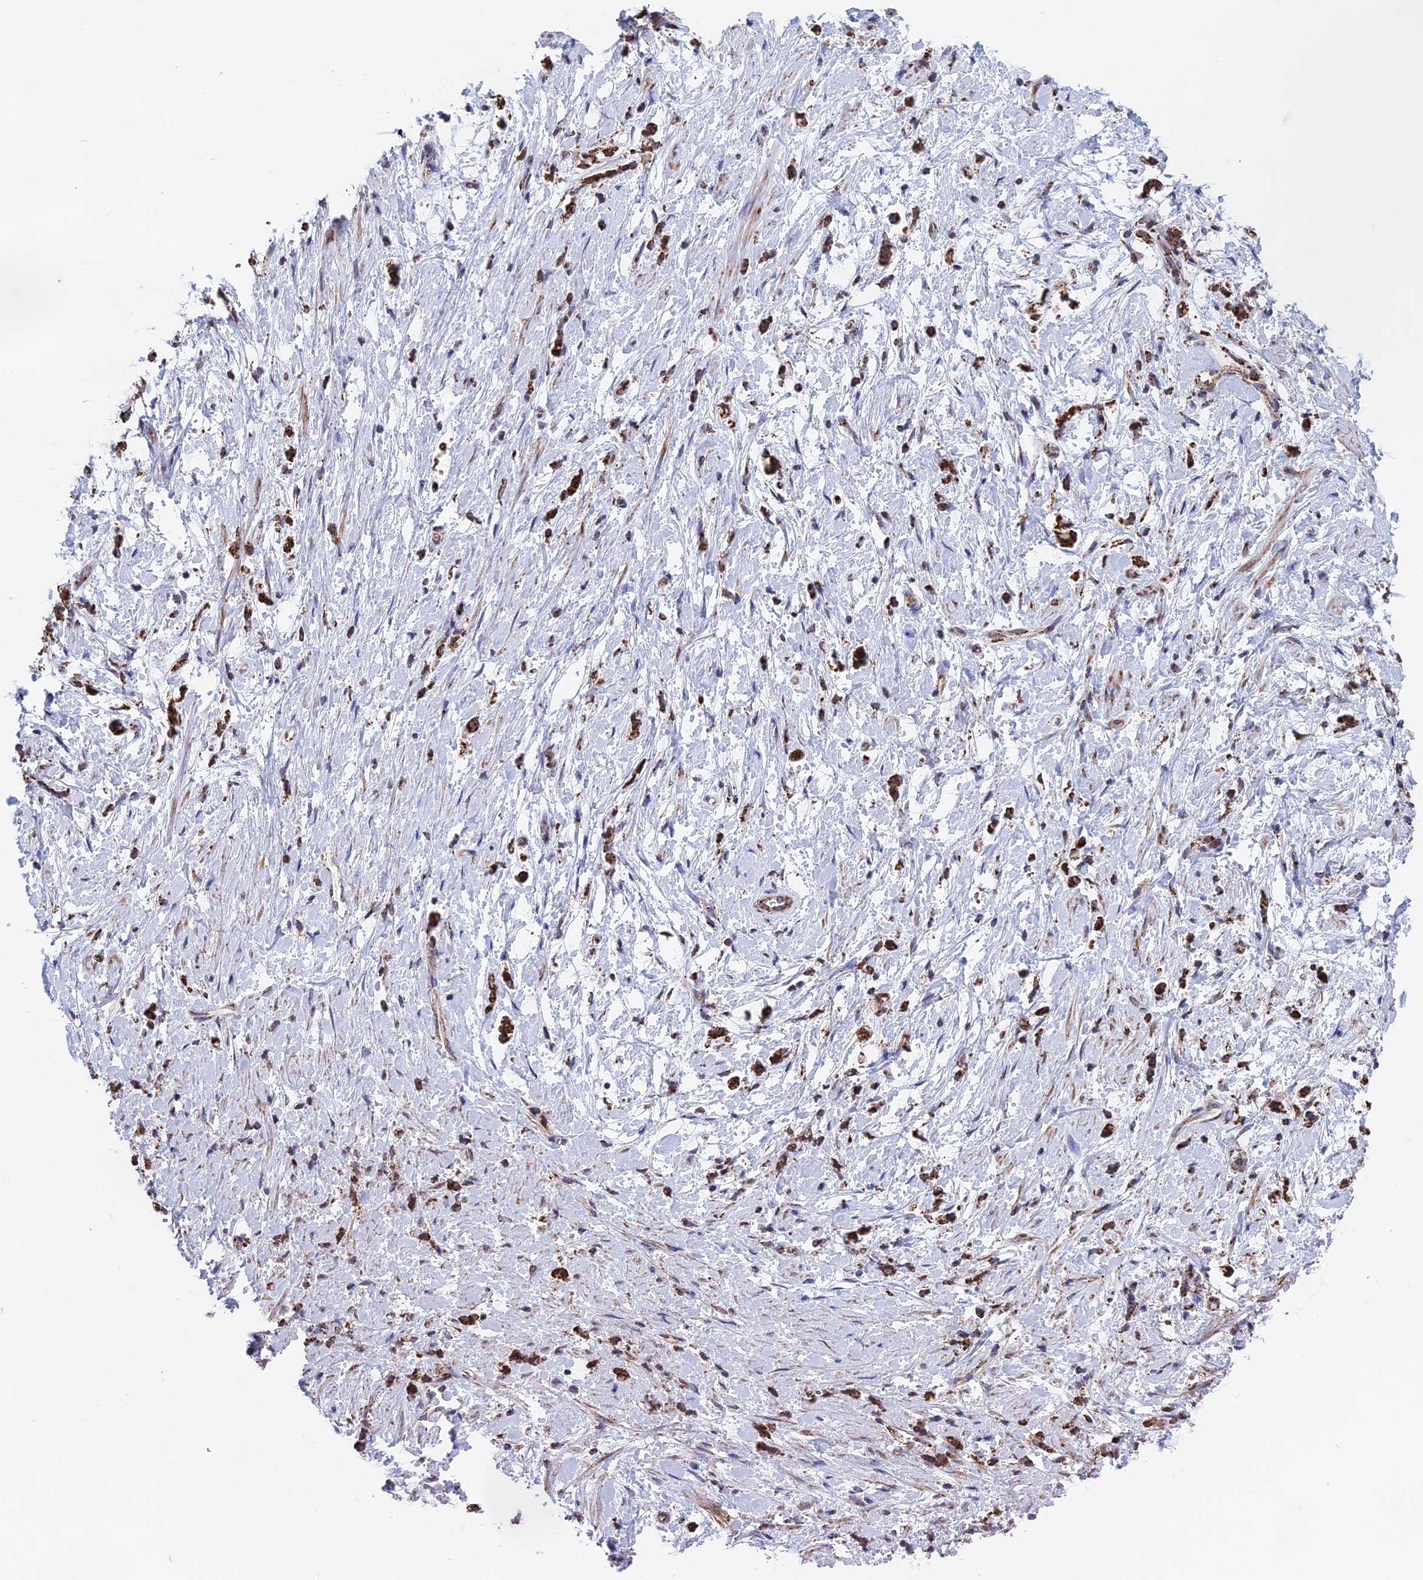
{"staining": {"intensity": "strong", "quantity": ">75%", "location": "cytoplasmic/membranous"}, "tissue": "stomach cancer", "cell_type": "Tumor cells", "image_type": "cancer", "snomed": [{"axis": "morphology", "description": "Adenocarcinoma, NOS"}, {"axis": "topography", "description": "Stomach"}], "caption": "This is an image of immunohistochemistry staining of stomach cancer (adenocarcinoma), which shows strong staining in the cytoplasmic/membranous of tumor cells.", "gene": "CDC16", "patient": {"sex": "female", "age": 60}}